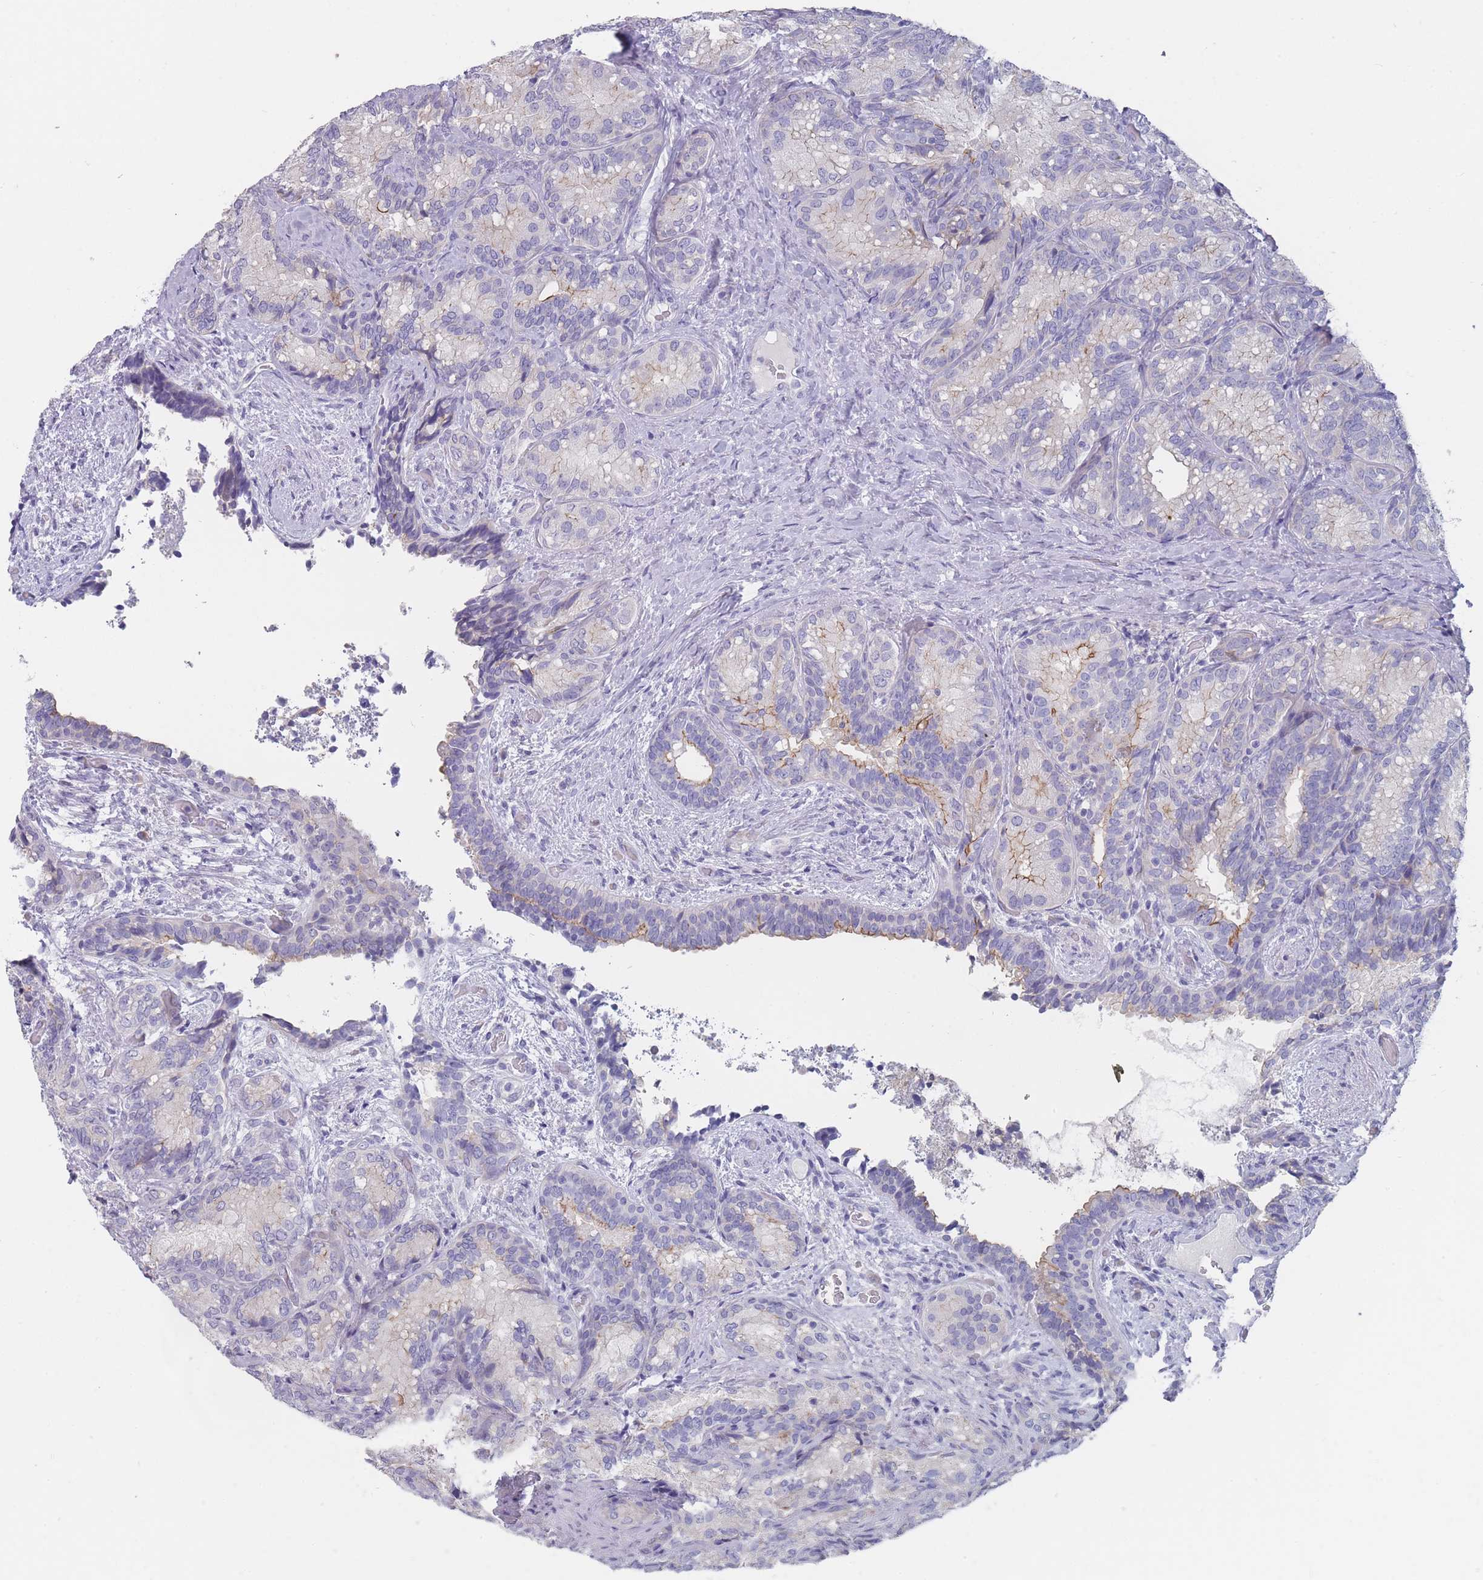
{"staining": {"intensity": "negative", "quantity": "none", "location": "none"}, "tissue": "seminal vesicle", "cell_type": "Glandular cells", "image_type": "normal", "snomed": [{"axis": "morphology", "description": "Normal tissue, NOS"}, {"axis": "topography", "description": "Seminal veicle"}], "caption": "This micrograph is of unremarkable seminal vesicle stained with immunohistochemistry to label a protein in brown with the nuclei are counter-stained blue. There is no staining in glandular cells. Nuclei are stained in blue.", "gene": "PIGU", "patient": {"sex": "male", "age": 58}}